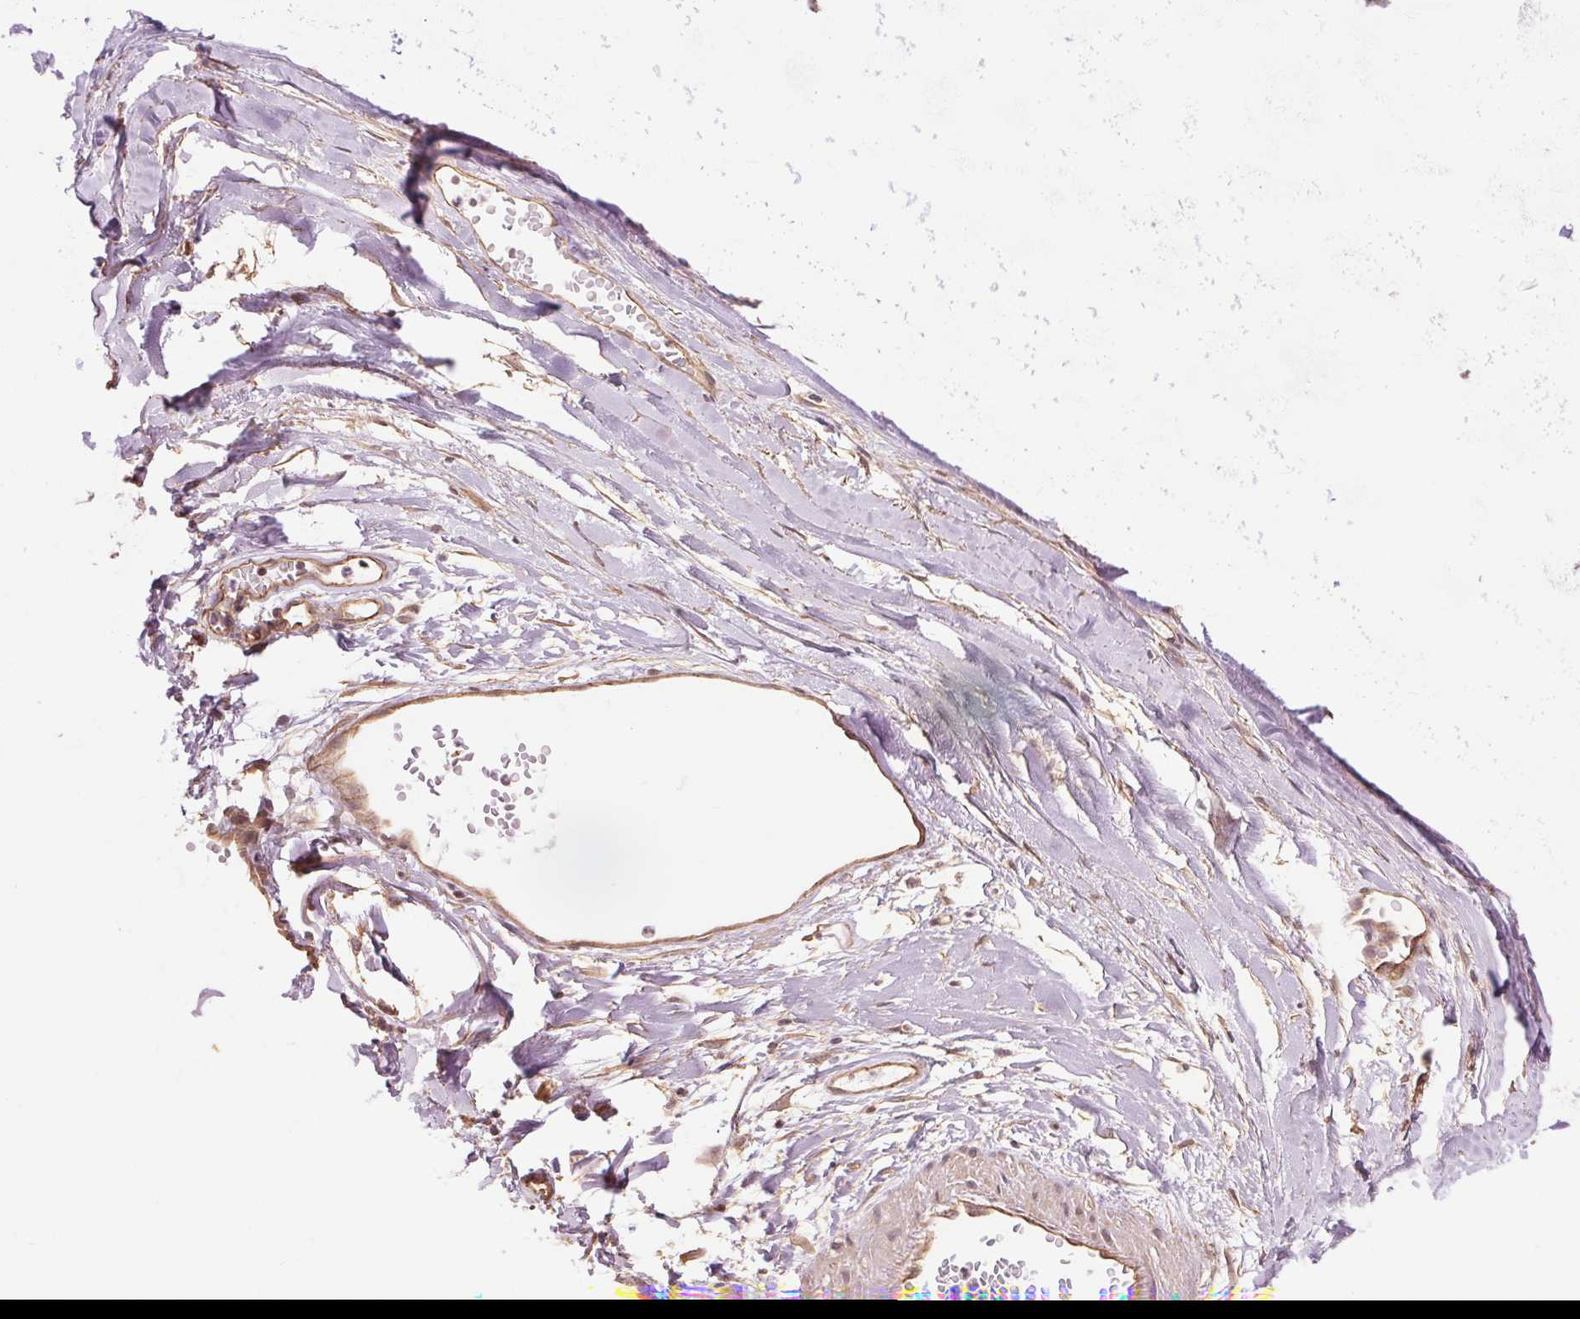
{"staining": {"intensity": "weak", "quantity": ">75%", "location": "cytoplasmic/membranous"}, "tissue": "soft tissue", "cell_type": "Fibroblasts", "image_type": "normal", "snomed": [{"axis": "morphology", "description": "Normal tissue, NOS"}, {"axis": "topography", "description": "Cartilage tissue"}, {"axis": "topography", "description": "Nasopharynx"}, {"axis": "topography", "description": "Thyroid gland"}], "caption": "Immunohistochemical staining of benign human soft tissue displays weak cytoplasmic/membranous protein expression in about >75% of fibroblasts. (Stains: DAB (3,3'-diaminobenzidine) in brown, nuclei in blue, Microscopy: brightfield microscopy at high magnification).", "gene": "PALM", "patient": {"sex": "male", "age": 63}}